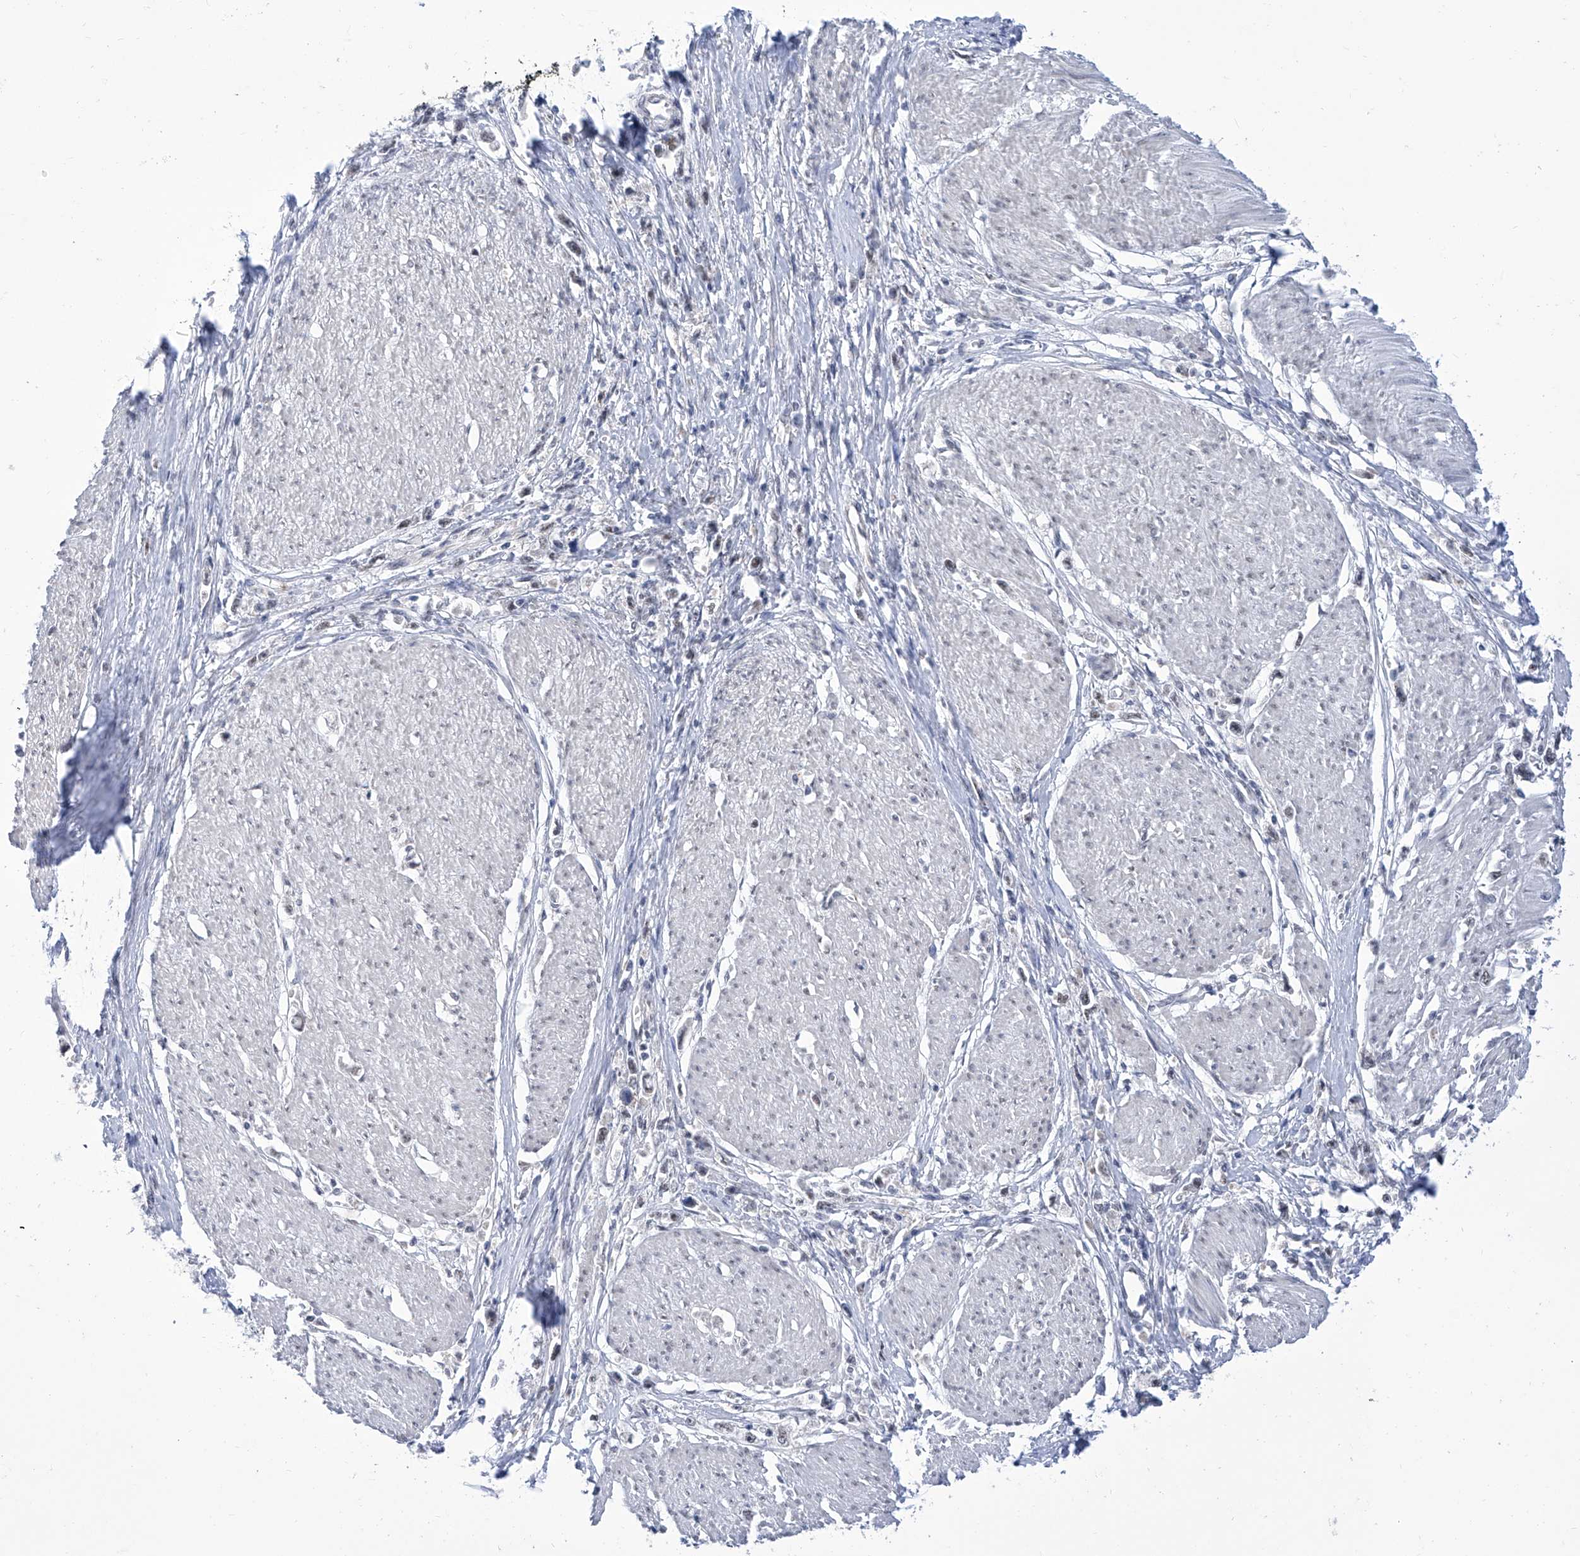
{"staining": {"intensity": "negative", "quantity": "none", "location": "none"}, "tissue": "stomach cancer", "cell_type": "Tumor cells", "image_type": "cancer", "snomed": [{"axis": "morphology", "description": "Adenocarcinoma, NOS"}, {"axis": "topography", "description": "Stomach"}], "caption": "This histopathology image is of adenocarcinoma (stomach) stained with immunohistochemistry to label a protein in brown with the nuclei are counter-stained blue. There is no staining in tumor cells. (DAB (3,3'-diaminobenzidine) immunohistochemistry, high magnification).", "gene": "SART1", "patient": {"sex": "female", "age": 59}}